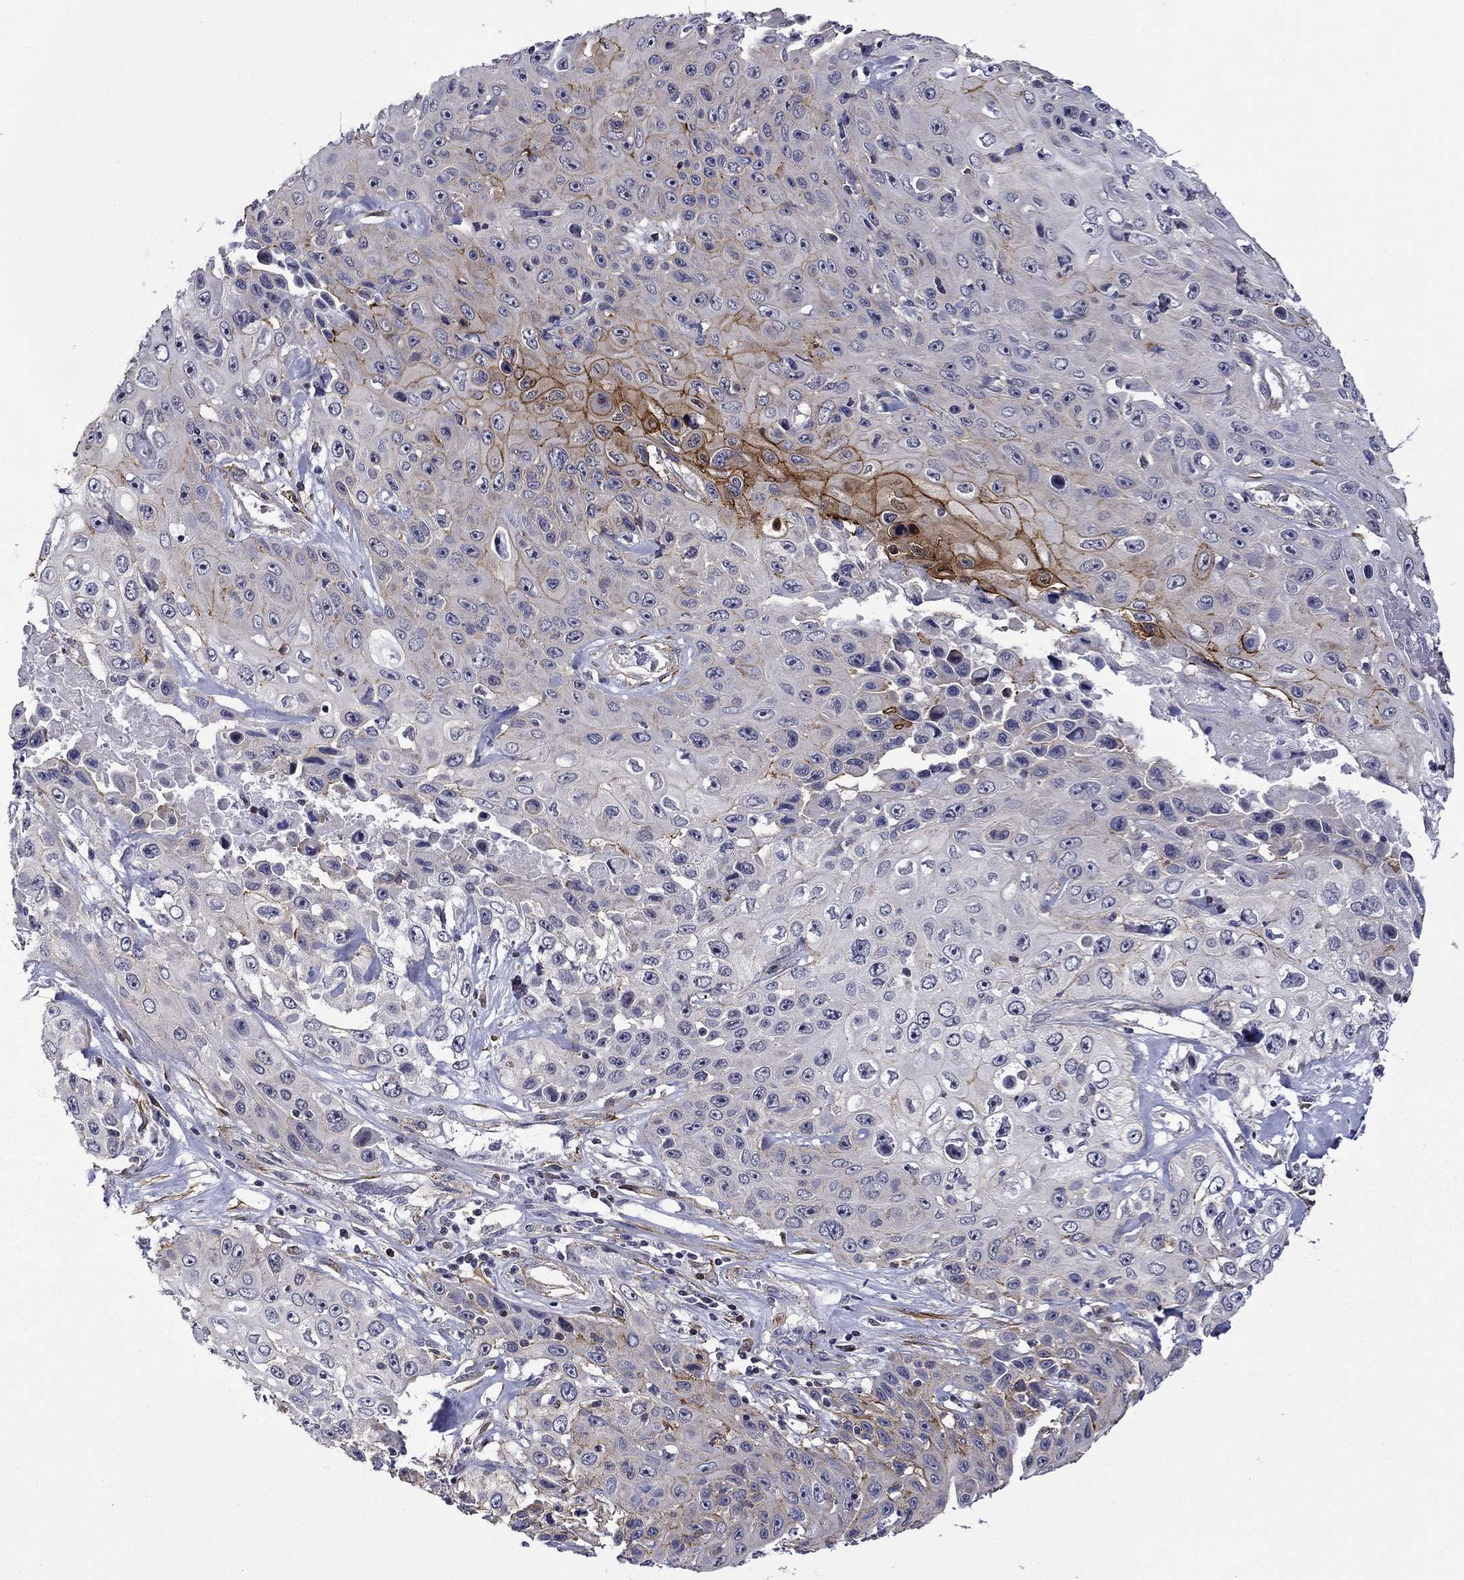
{"staining": {"intensity": "strong", "quantity": "<25%", "location": "cytoplasmic/membranous"}, "tissue": "skin cancer", "cell_type": "Tumor cells", "image_type": "cancer", "snomed": [{"axis": "morphology", "description": "Squamous cell carcinoma, NOS"}, {"axis": "topography", "description": "Skin"}], "caption": "IHC (DAB) staining of human skin cancer (squamous cell carcinoma) demonstrates strong cytoplasmic/membranous protein staining in about <25% of tumor cells.", "gene": "LMO7", "patient": {"sex": "male", "age": 82}}